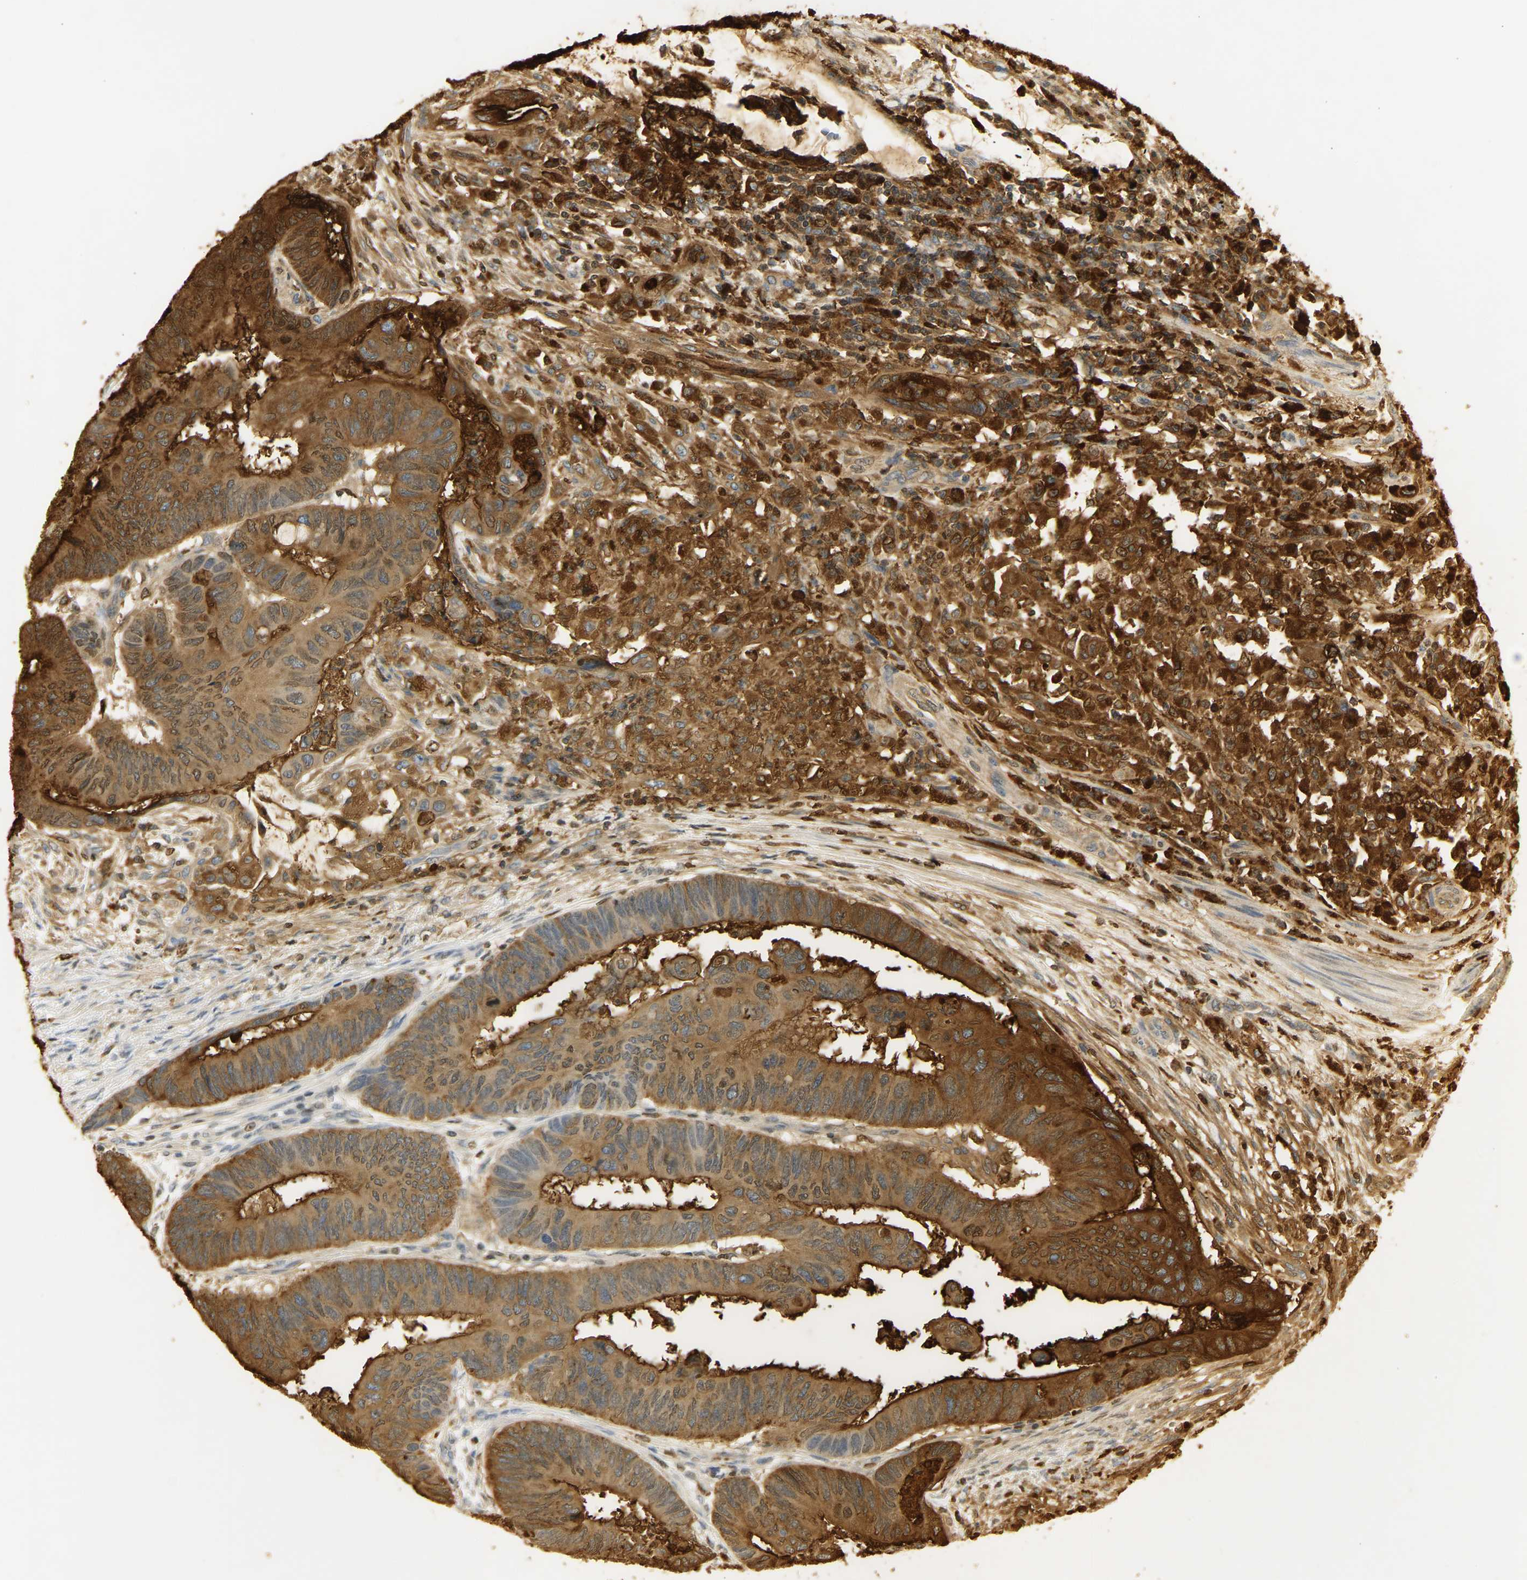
{"staining": {"intensity": "strong", "quantity": ">75%", "location": "cytoplasmic/membranous"}, "tissue": "colorectal cancer", "cell_type": "Tumor cells", "image_type": "cancer", "snomed": [{"axis": "morphology", "description": "Normal tissue, NOS"}, {"axis": "morphology", "description": "Adenocarcinoma, NOS"}, {"axis": "topography", "description": "Rectum"}, {"axis": "topography", "description": "Peripheral nerve tissue"}], "caption": "Colorectal adenocarcinoma stained with a brown dye reveals strong cytoplasmic/membranous positive staining in approximately >75% of tumor cells.", "gene": "CEACAM5", "patient": {"sex": "male", "age": 92}}